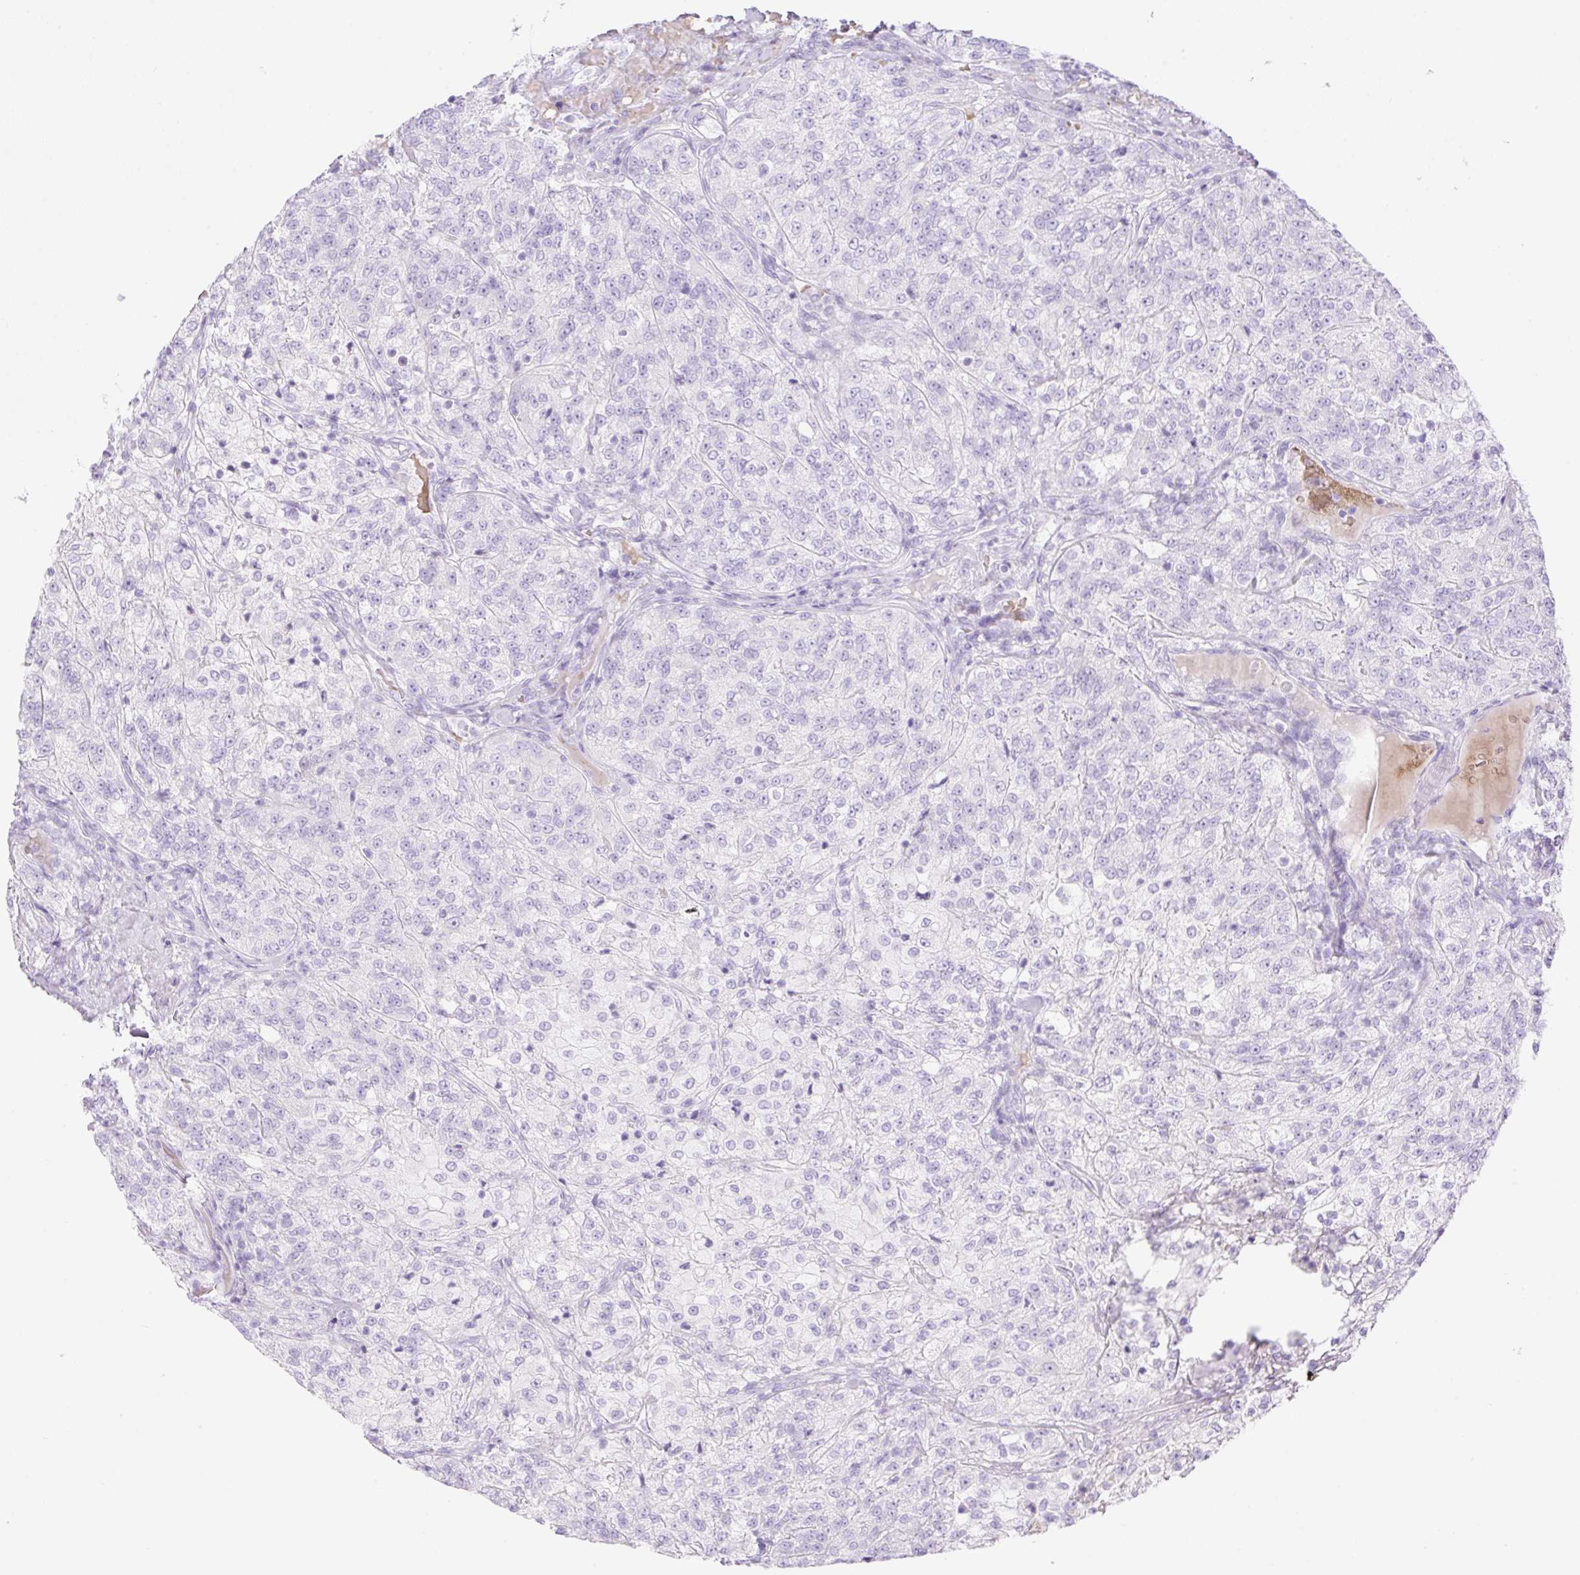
{"staining": {"intensity": "negative", "quantity": "none", "location": "none"}, "tissue": "renal cancer", "cell_type": "Tumor cells", "image_type": "cancer", "snomed": [{"axis": "morphology", "description": "Adenocarcinoma, NOS"}, {"axis": "topography", "description": "Kidney"}], "caption": "Renal adenocarcinoma was stained to show a protein in brown. There is no significant staining in tumor cells.", "gene": "CDX1", "patient": {"sex": "female", "age": 63}}